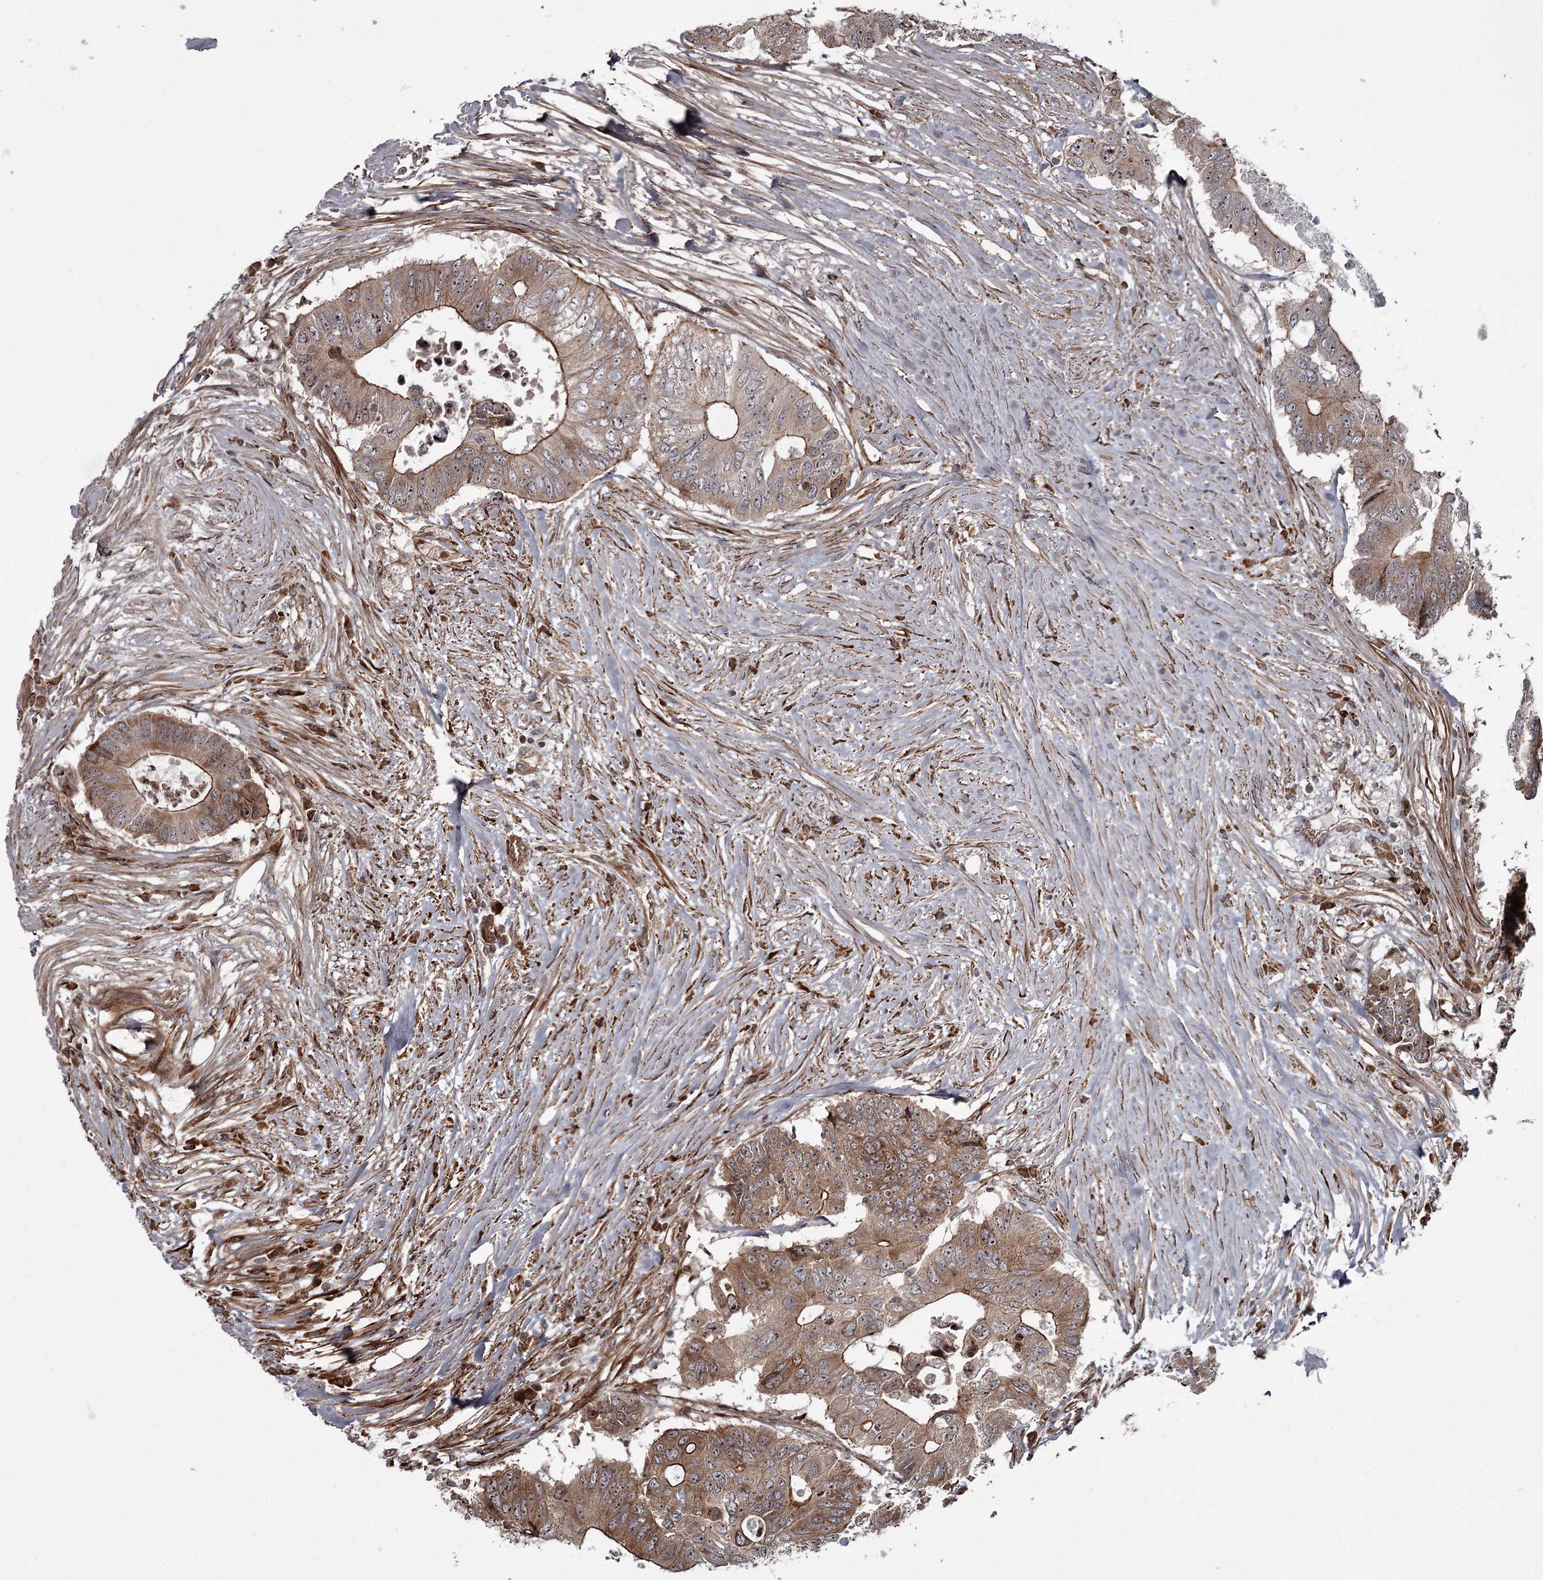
{"staining": {"intensity": "moderate", "quantity": ">75%", "location": "cytoplasmic/membranous,nuclear"}, "tissue": "colorectal cancer", "cell_type": "Tumor cells", "image_type": "cancer", "snomed": [{"axis": "morphology", "description": "Adenocarcinoma, NOS"}, {"axis": "topography", "description": "Colon"}], "caption": "A brown stain shows moderate cytoplasmic/membranous and nuclear expression of a protein in human colorectal cancer tumor cells. Nuclei are stained in blue.", "gene": "THAP9", "patient": {"sex": "male", "age": 71}}